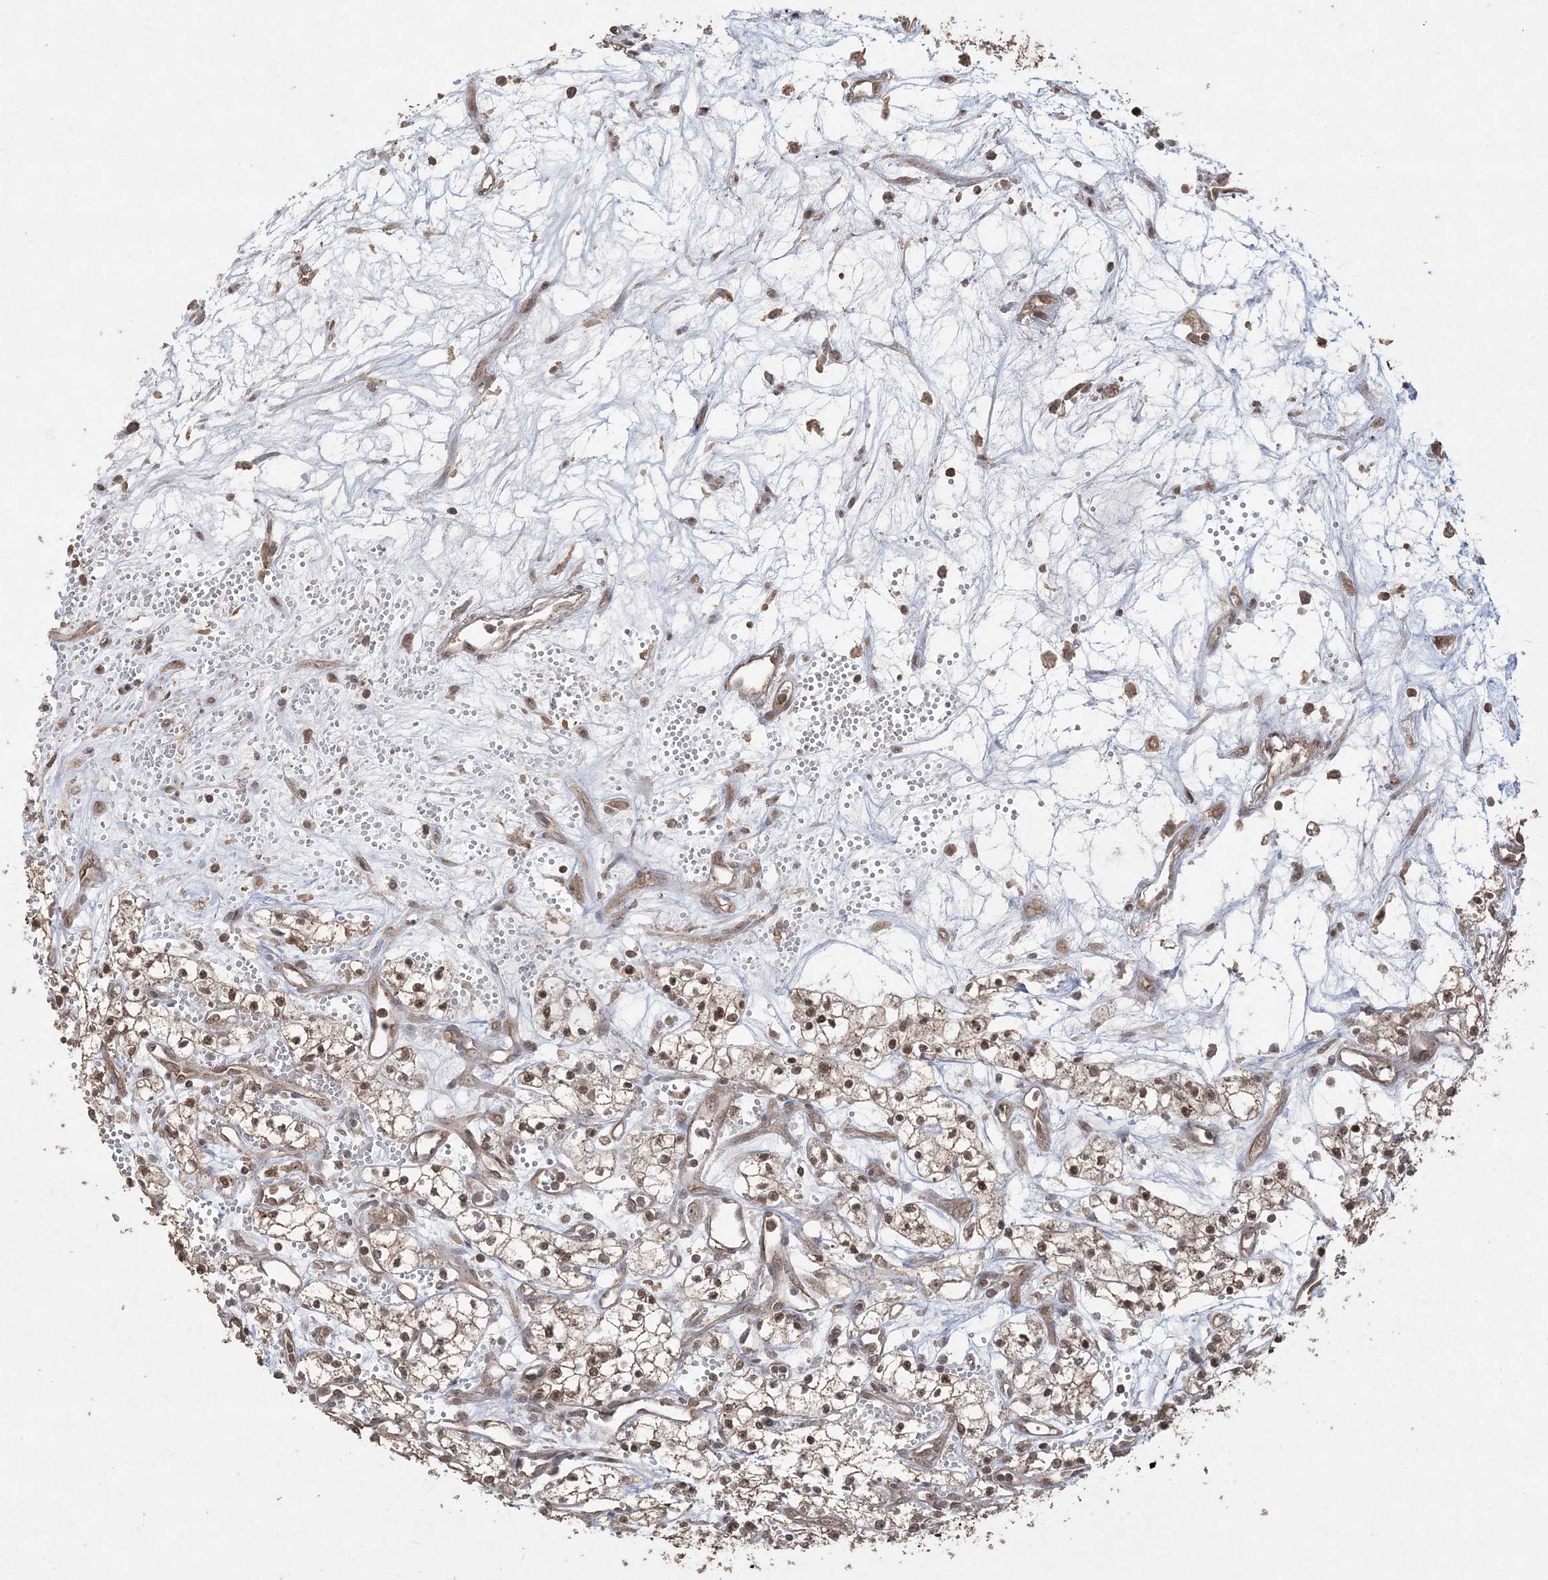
{"staining": {"intensity": "weak", "quantity": "25%-75%", "location": "cytoplasmic/membranous"}, "tissue": "renal cancer", "cell_type": "Tumor cells", "image_type": "cancer", "snomed": [{"axis": "morphology", "description": "Adenocarcinoma, NOS"}, {"axis": "topography", "description": "Kidney"}], "caption": "The histopathology image shows immunohistochemical staining of renal cancer. There is weak cytoplasmic/membranous staining is present in about 25%-75% of tumor cells.", "gene": "EHHADH", "patient": {"sex": "male", "age": 59}}